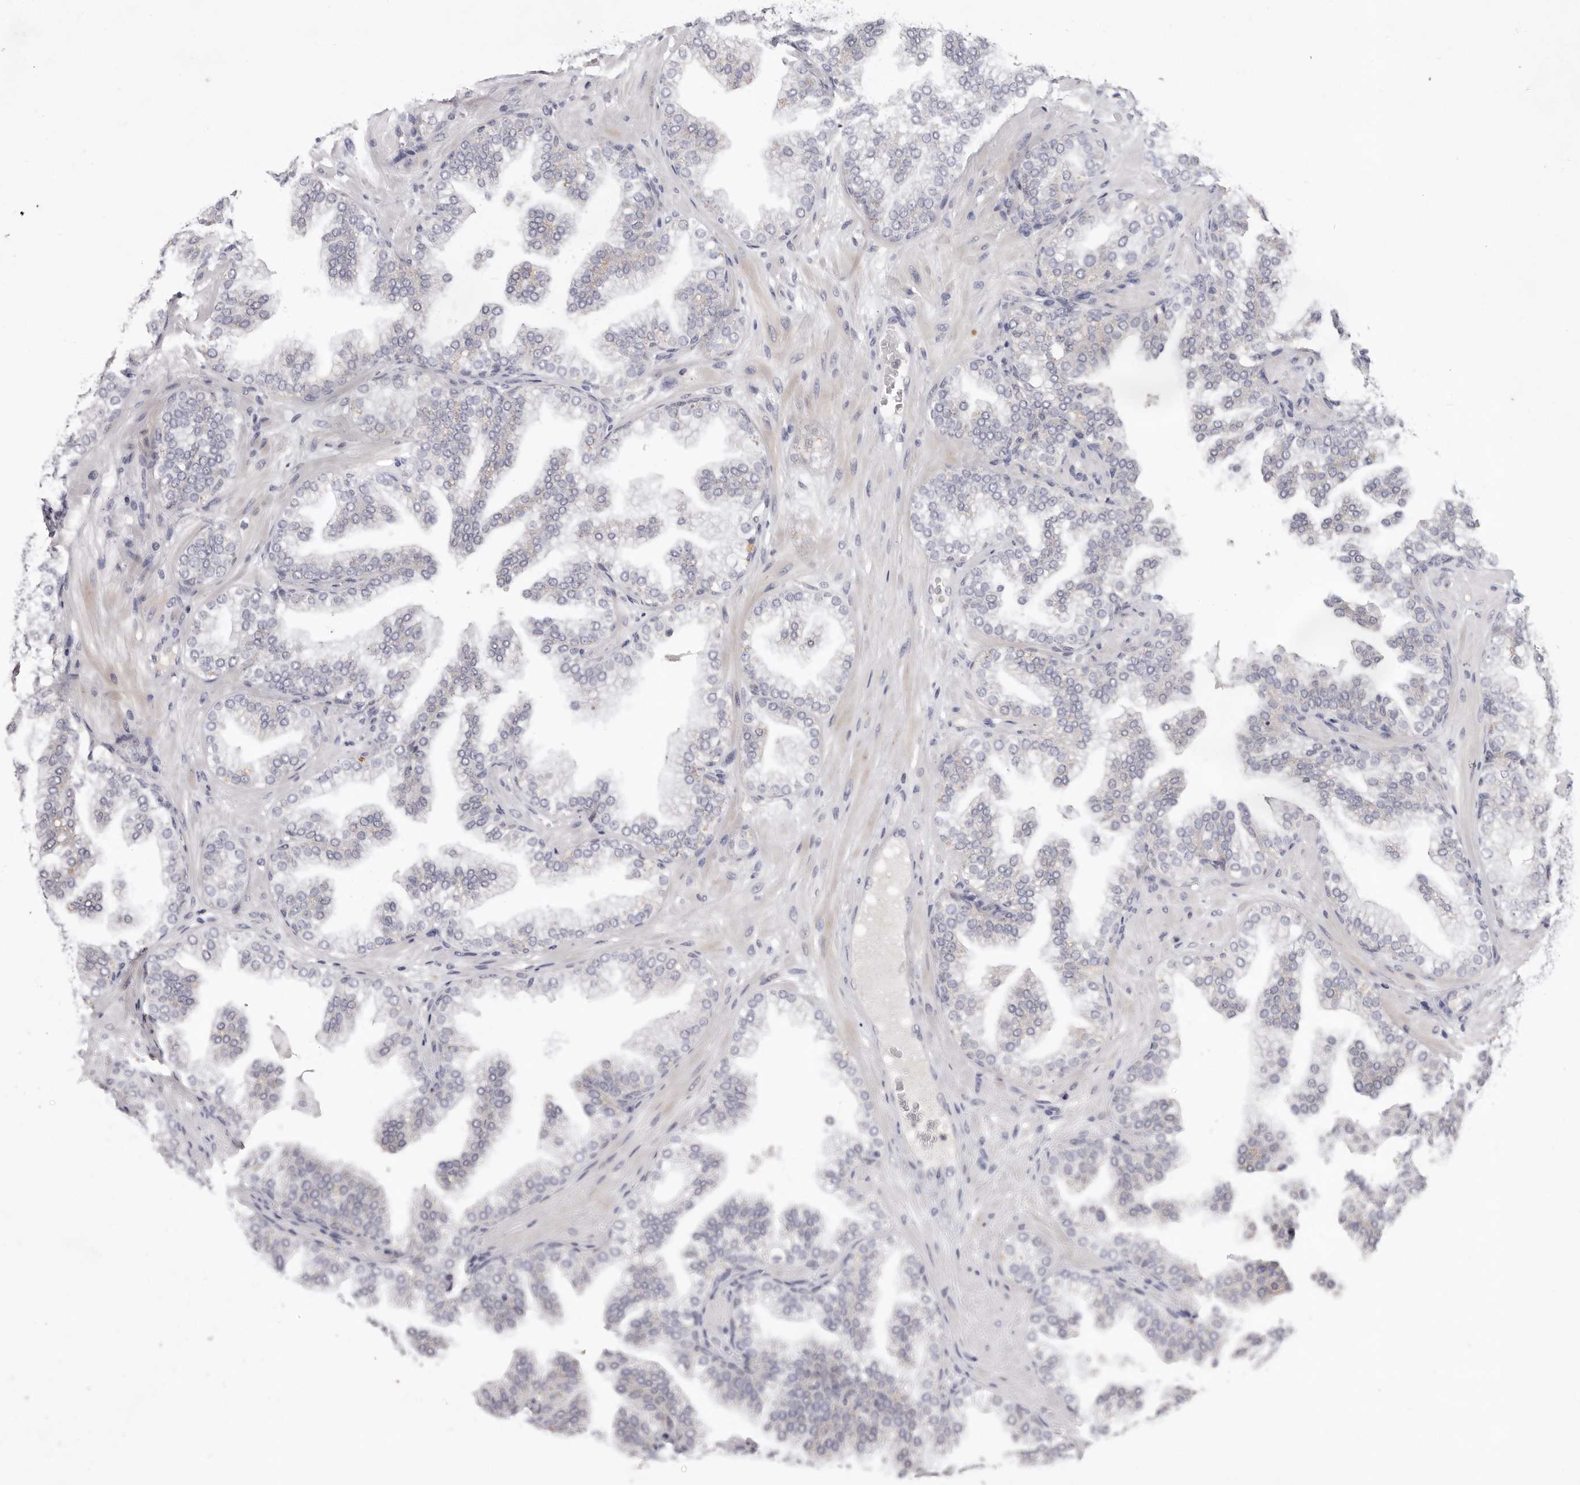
{"staining": {"intensity": "negative", "quantity": "none", "location": "none"}, "tissue": "prostate cancer", "cell_type": "Tumor cells", "image_type": "cancer", "snomed": [{"axis": "morphology", "description": "Adenocarcinoma, High grade"}, {"axis": "topography", "description": "Prostate"}], "caption": "The micrograph reveals no significant staining in tumor cells of adenocarcinoma (high-grade) (prostate). (DAB (3,3'-diaminobenzidine) IHC with hematoxylin counter stain).", "gene": "DOP1A", "patient": {"sex": "male", "age": 58}}